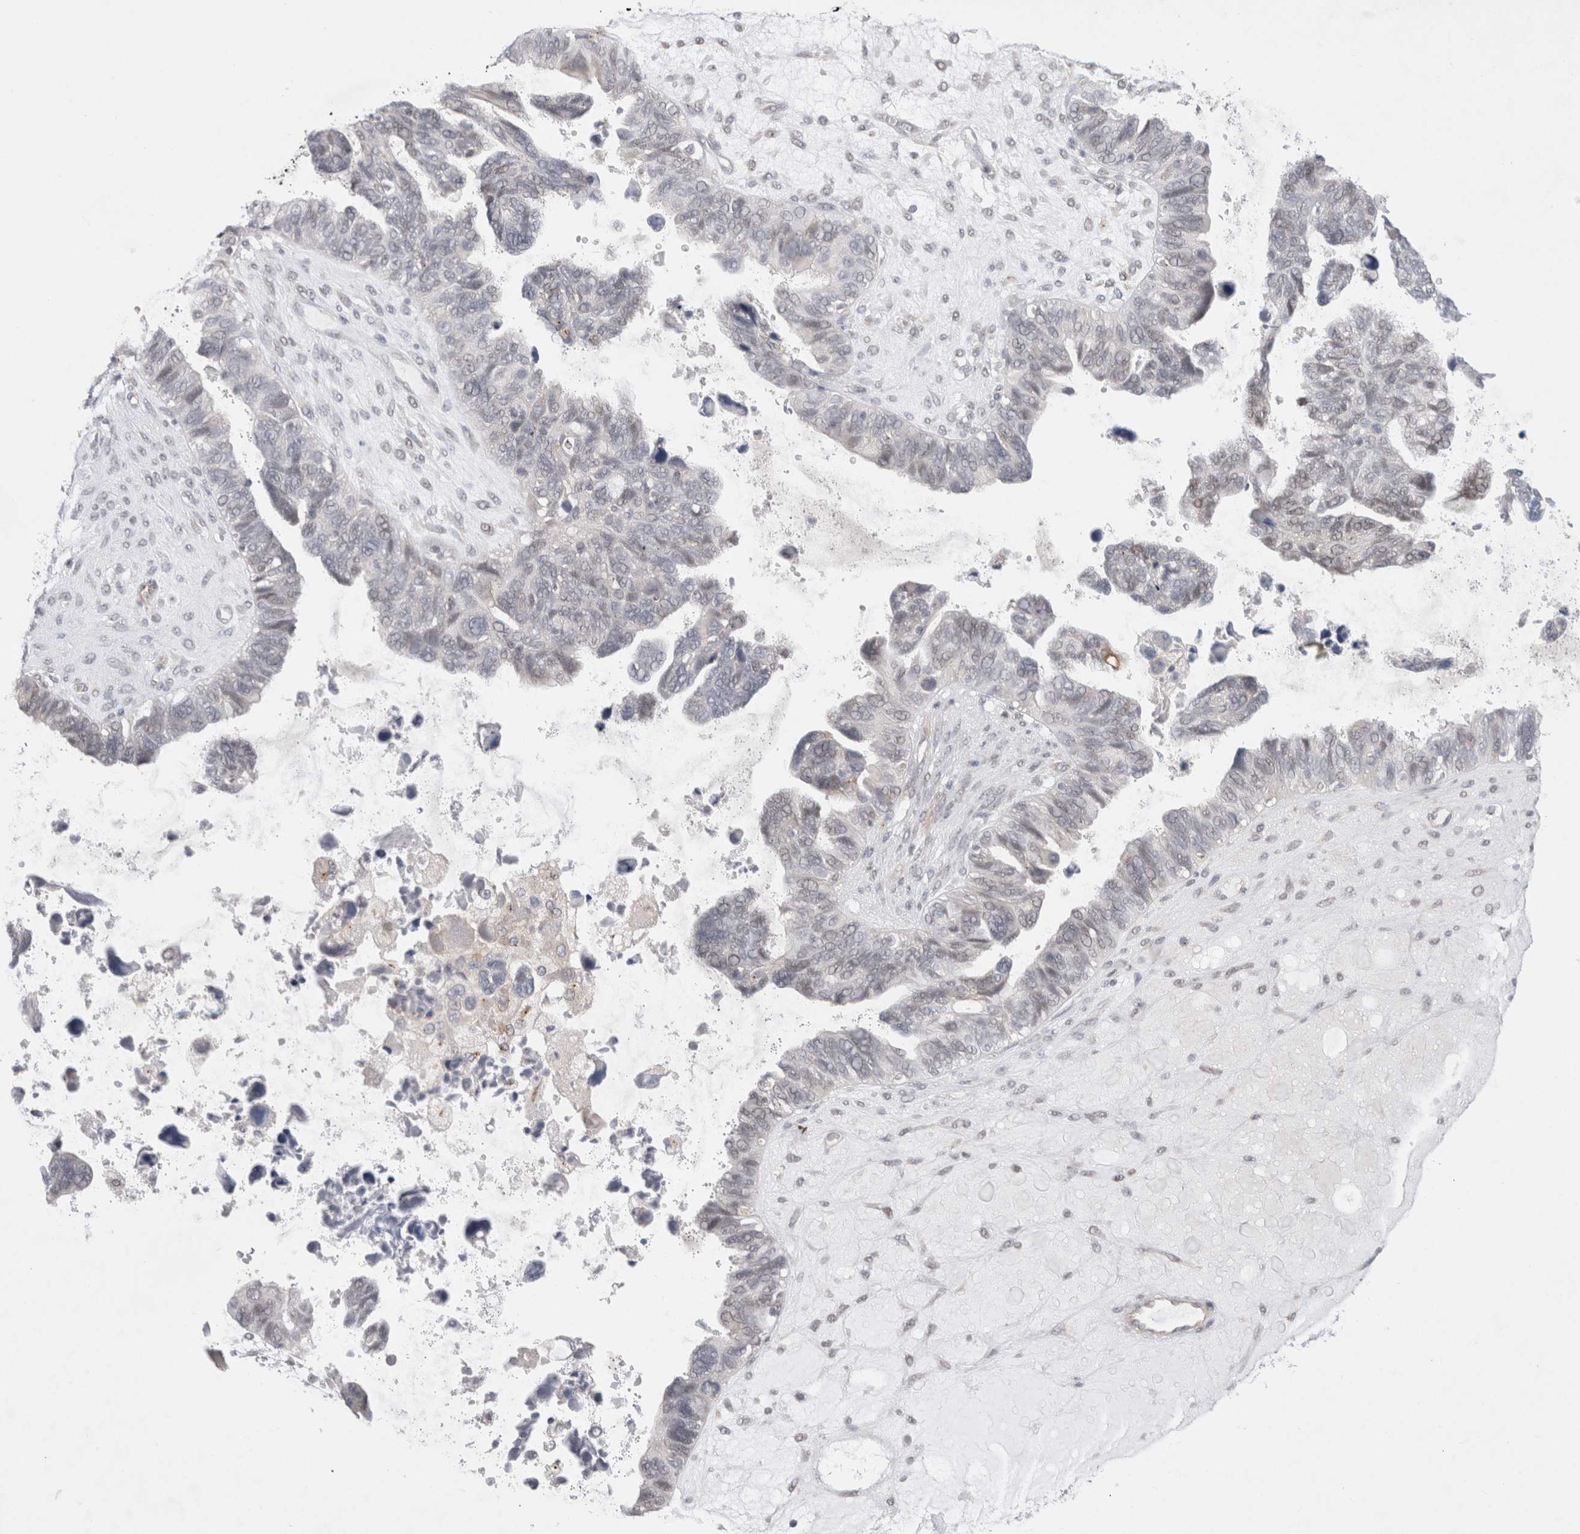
{"staining": {"intensity": "negative", "quantity": "none", "location": "none"}, "tissue": "ovarian cancer", "cell_type": "Tumor cells", "image_type": "cancer", "snomed": [{"axis": "morphology", "description": "Cystadenocarcinoma, serous, NOS"}, {"axis": "topography", "description": "Ovary"}], "caption": "DAB (3,3'-diaminobenzidine) immunohistochemical staining of ovarian serous cystadenocarcinoma demonstrates no significant staining in tumor cells.", "gene": "BICD2", "patient": {"sex": "female", "age": 79}}